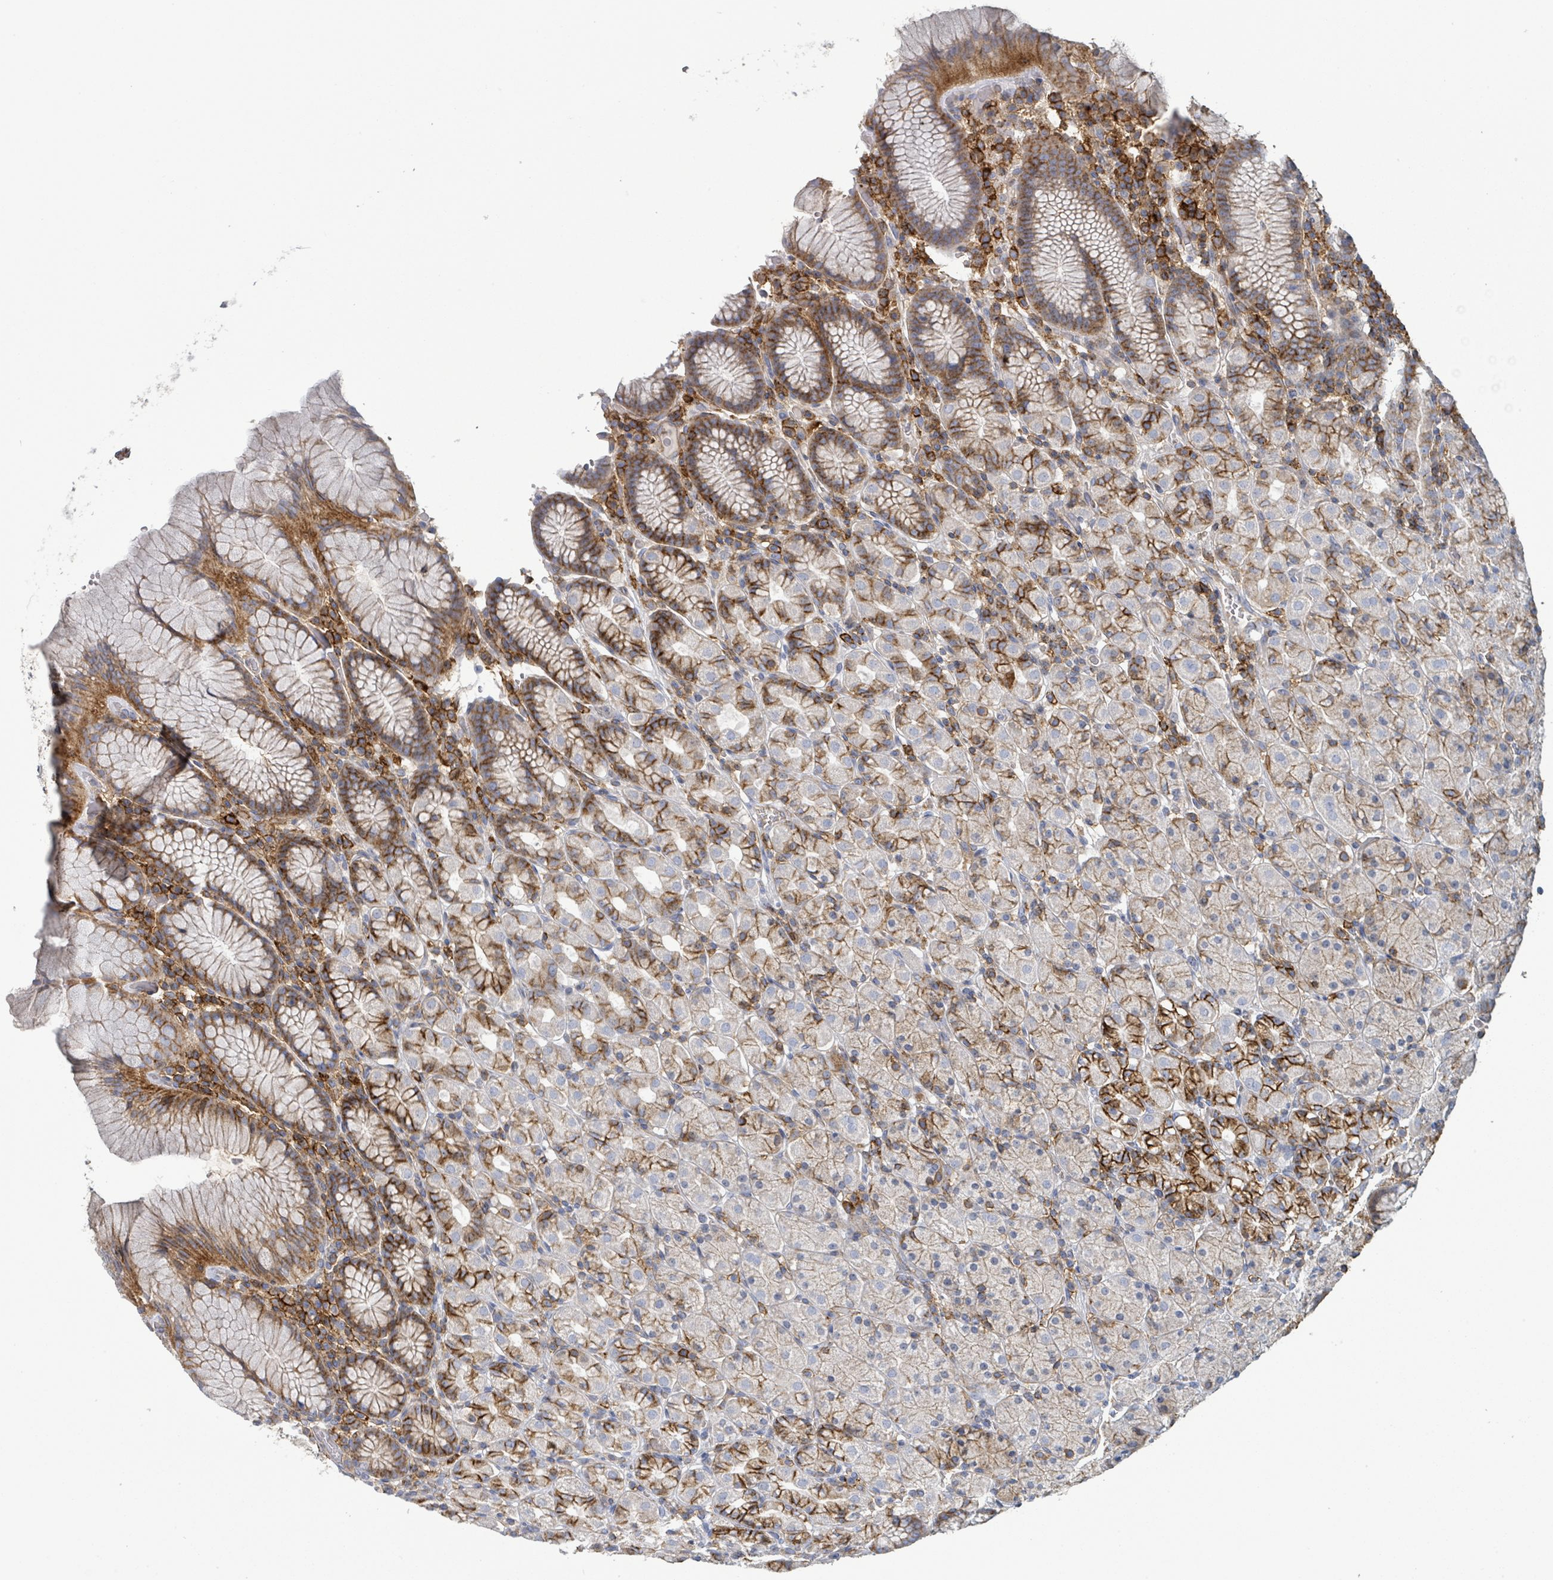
{"staining": {"intensity": "moderate", "quantity": "25%-75%", "location": "cytoplasmic/membranous"}, "tissue": "stomach", "cell_type": "Glandular cells", "image_type": "normal", "snomed": [{"axis": "morphology", "description": "Normal tissue, NOS"}, {"axis": "topography", "description": "Stomach, upper"}, {"axis": "topography", "description": "Stomach"}], "caption": "IHC histopathology image of unremarkable stomach stained for a protein (brown), which reveals medium levels of moderate cytoplasmic/membranous expression in approximately 25%-75% of glandular cells.", "gene": "TNFRSF14", "patient": {"sex": "male", "age": 62}}